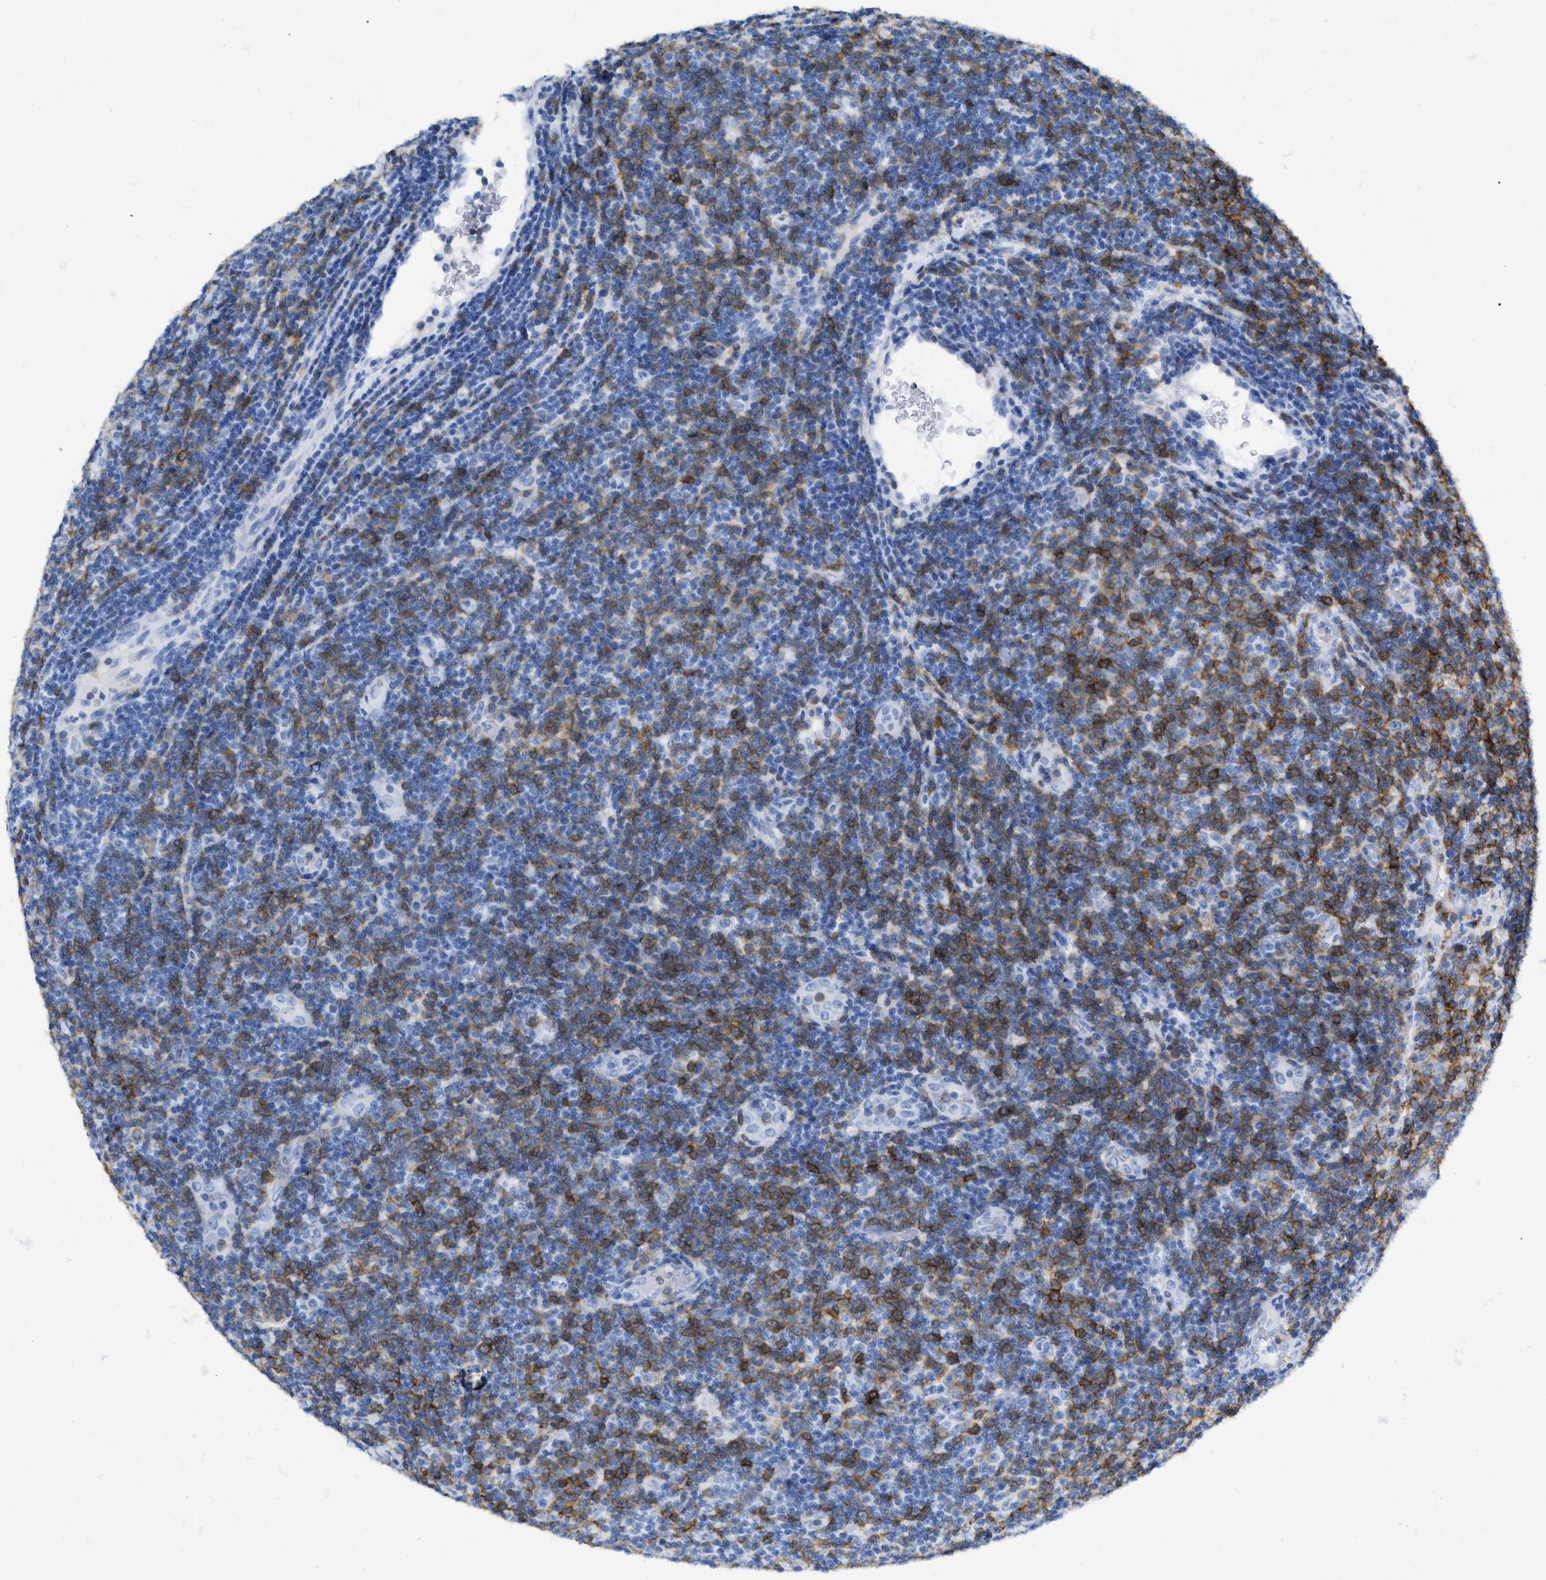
{"staining": {"intensity": "negative", "quantity": "none", "location": "none"}, "tissue": "lymphoma", "cell_type": "Tumor cells", "image_type": "cancer", "snomed": [{"axis": "morphology", "description": "Malignant lymphoma, non-Hodgkin's type, Low grade"}, {"axis": "topography", "description": "Lymph node"}], "caption": "Low-grade malignant lymphoma, non-Hodgkin's type stained for a protein using immunohistochemistry (IHC) exhibits no positivity tumor cells.", "gene": "CD5", "patient": {"sex": "male", "age": 83}}